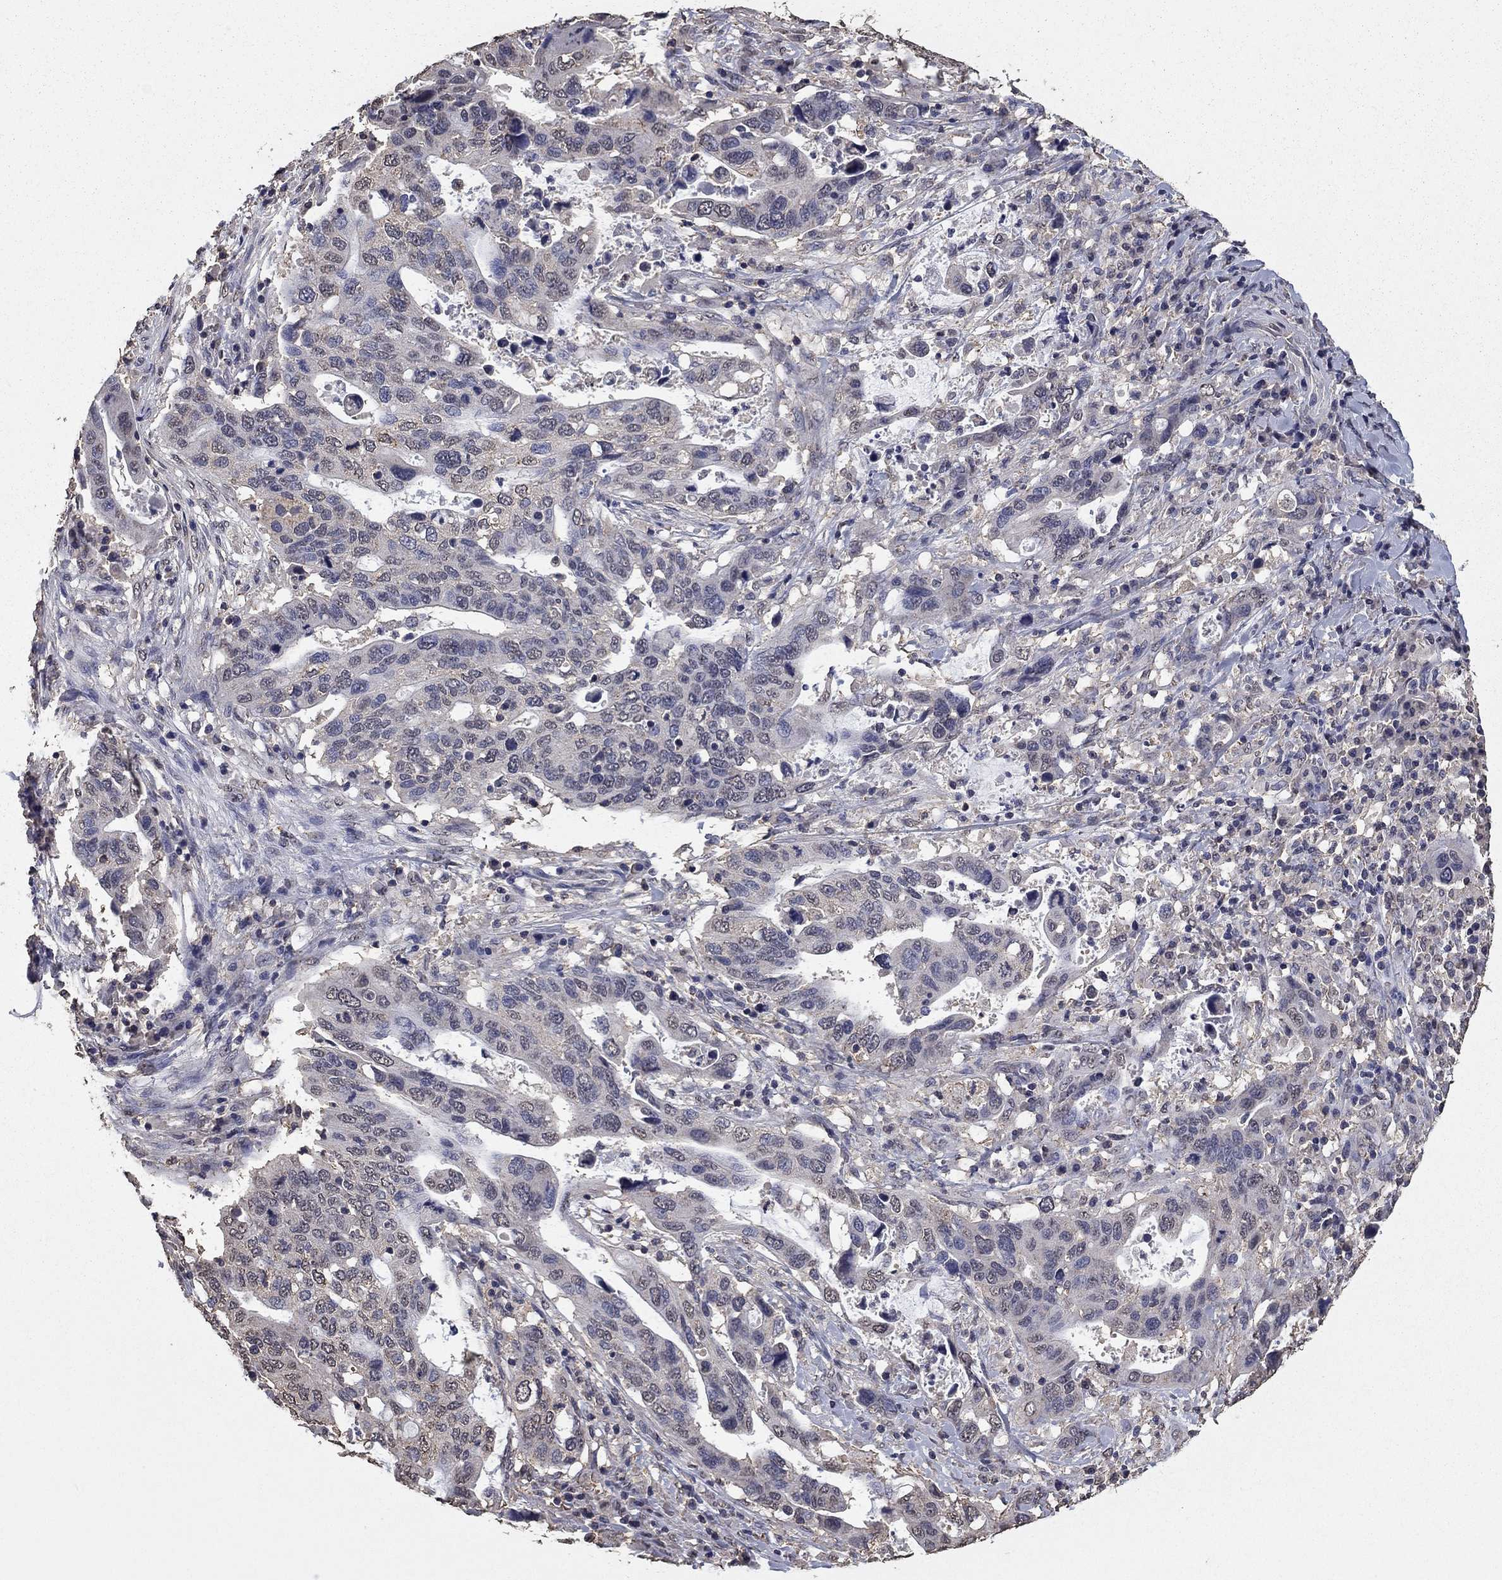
{"staining": {"intensity": "negative", "quantity": "none", "location": "none"}, "tissue": "stomach cancer", "cell_type": "Tumor cells", "image_type": "cancer", "snomed": [{"axis": "morphology", "description": "Adenocarcinoma, NOS"}, {"axis": "topography", "description": "Stomach"}], "caption": "Immunohistochemistry (IHC) micrograph of neoplastic tissue: stomach cancer (adenocarcinoma) stained with DAB (3,3'-diaminobenzidine) exhibits no significant protein expression in tumor cells. Brightfield microscopy of IHC stained with DAB (brown) and hematoxylin (blue), captured at high magnification.", "gene": "MFAP3L", "patient": {"sex": "male", "age": 54}}